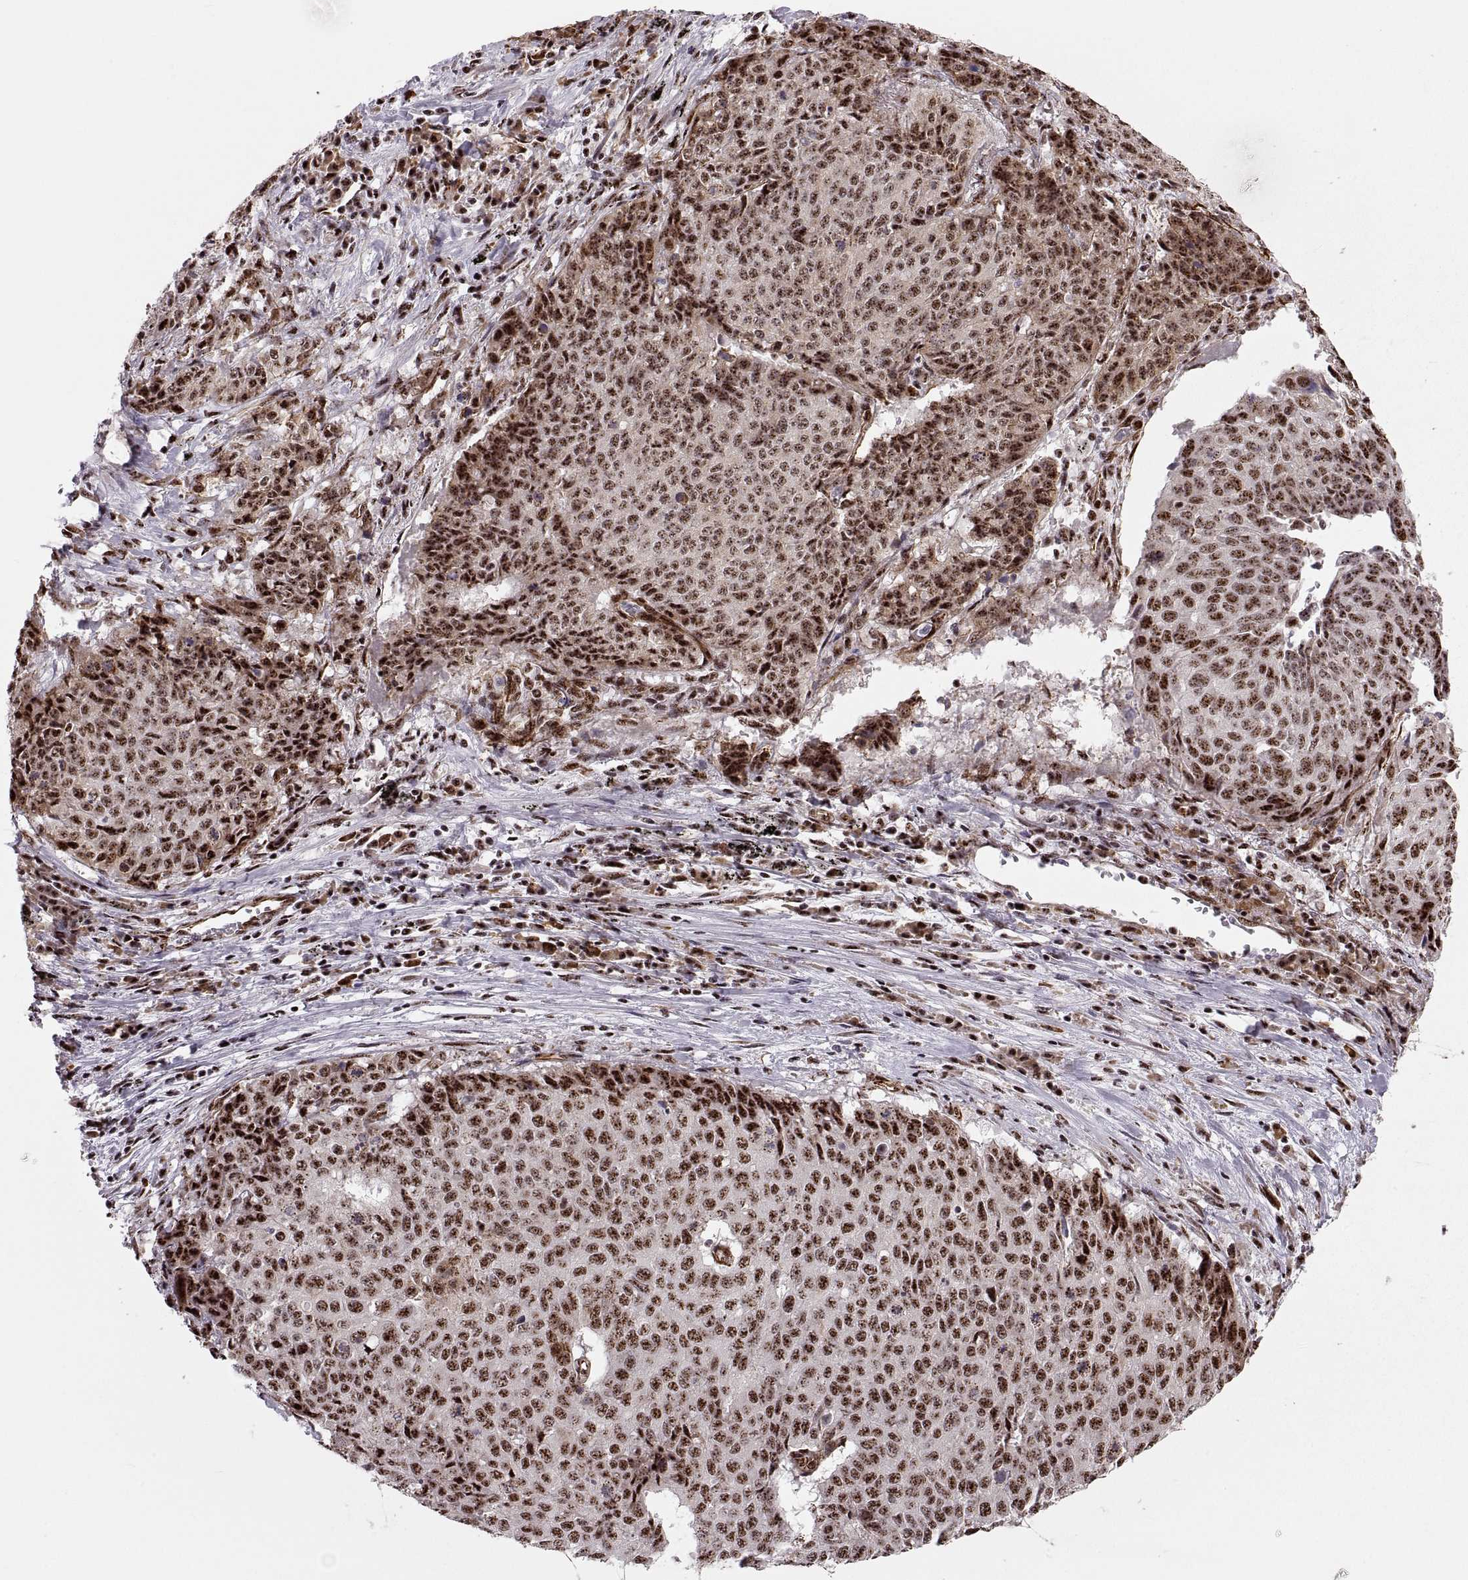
{"staining": {"intensity": "strong", "quantity": ">75%", "location": "nuclear"}, "tissue": "lung cancer", "cell_type": "Tumor cells", "image_type": "cancer", "snomed": [{"axis": "morphology", "description": "Normal tissue, NOS"}, {"axis": "morphology", "description": "Squamous cell carcinoma, NOS"}, {"axis": "topography", "description": "Bronchus"}, {"axis": "topography", "description": "Lung"}], "caption": "A high-resolution micrograph shows immunohistochemistry (IHC) staining of squamous cell carcinoma (lung), which demonstrates strong nuclear staining in about >75% of tumor cells.", "gene": "ZCCHC17", "patient": {"sex": "male", "age": 64}}